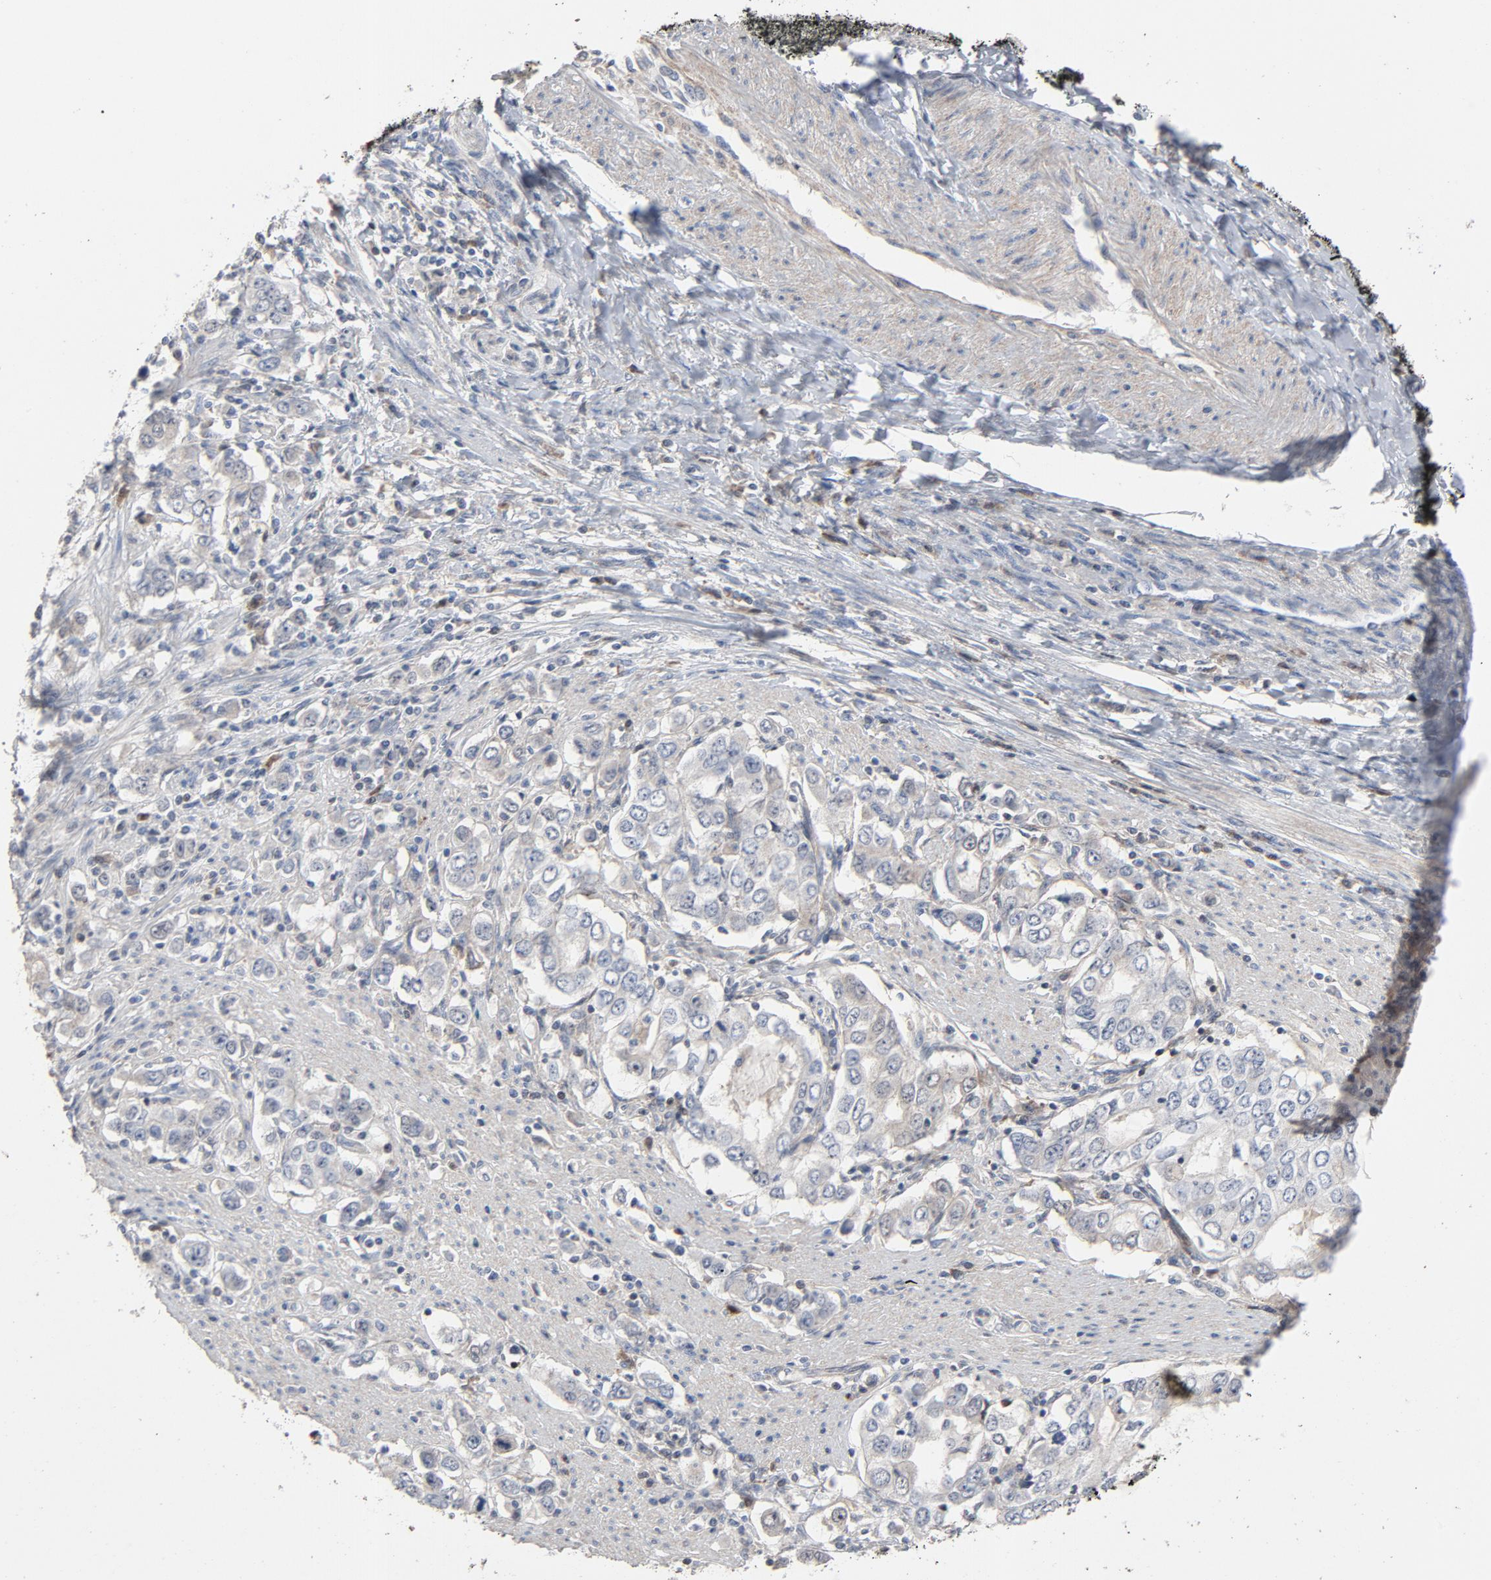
{"staining": {"intensity": "weak", "quantity": "<25%", "location": "cytoplasmic/membranous"}, "tissue": "stomach cancer", "cell_type": "Tumor cells", "image_type": "cancer", "snomed": [{"axis": "morphology", "description": "Adenocarcinoma, NOS"}, {"axis": "topography", "description": "Stomach, lower"}], "caption": "Immunohistochemical staining of stomach cancer demonstrates no significant expression in tumor cells.", "gene": "CDK6", "patient": {"sex": "female", "age": 72}}